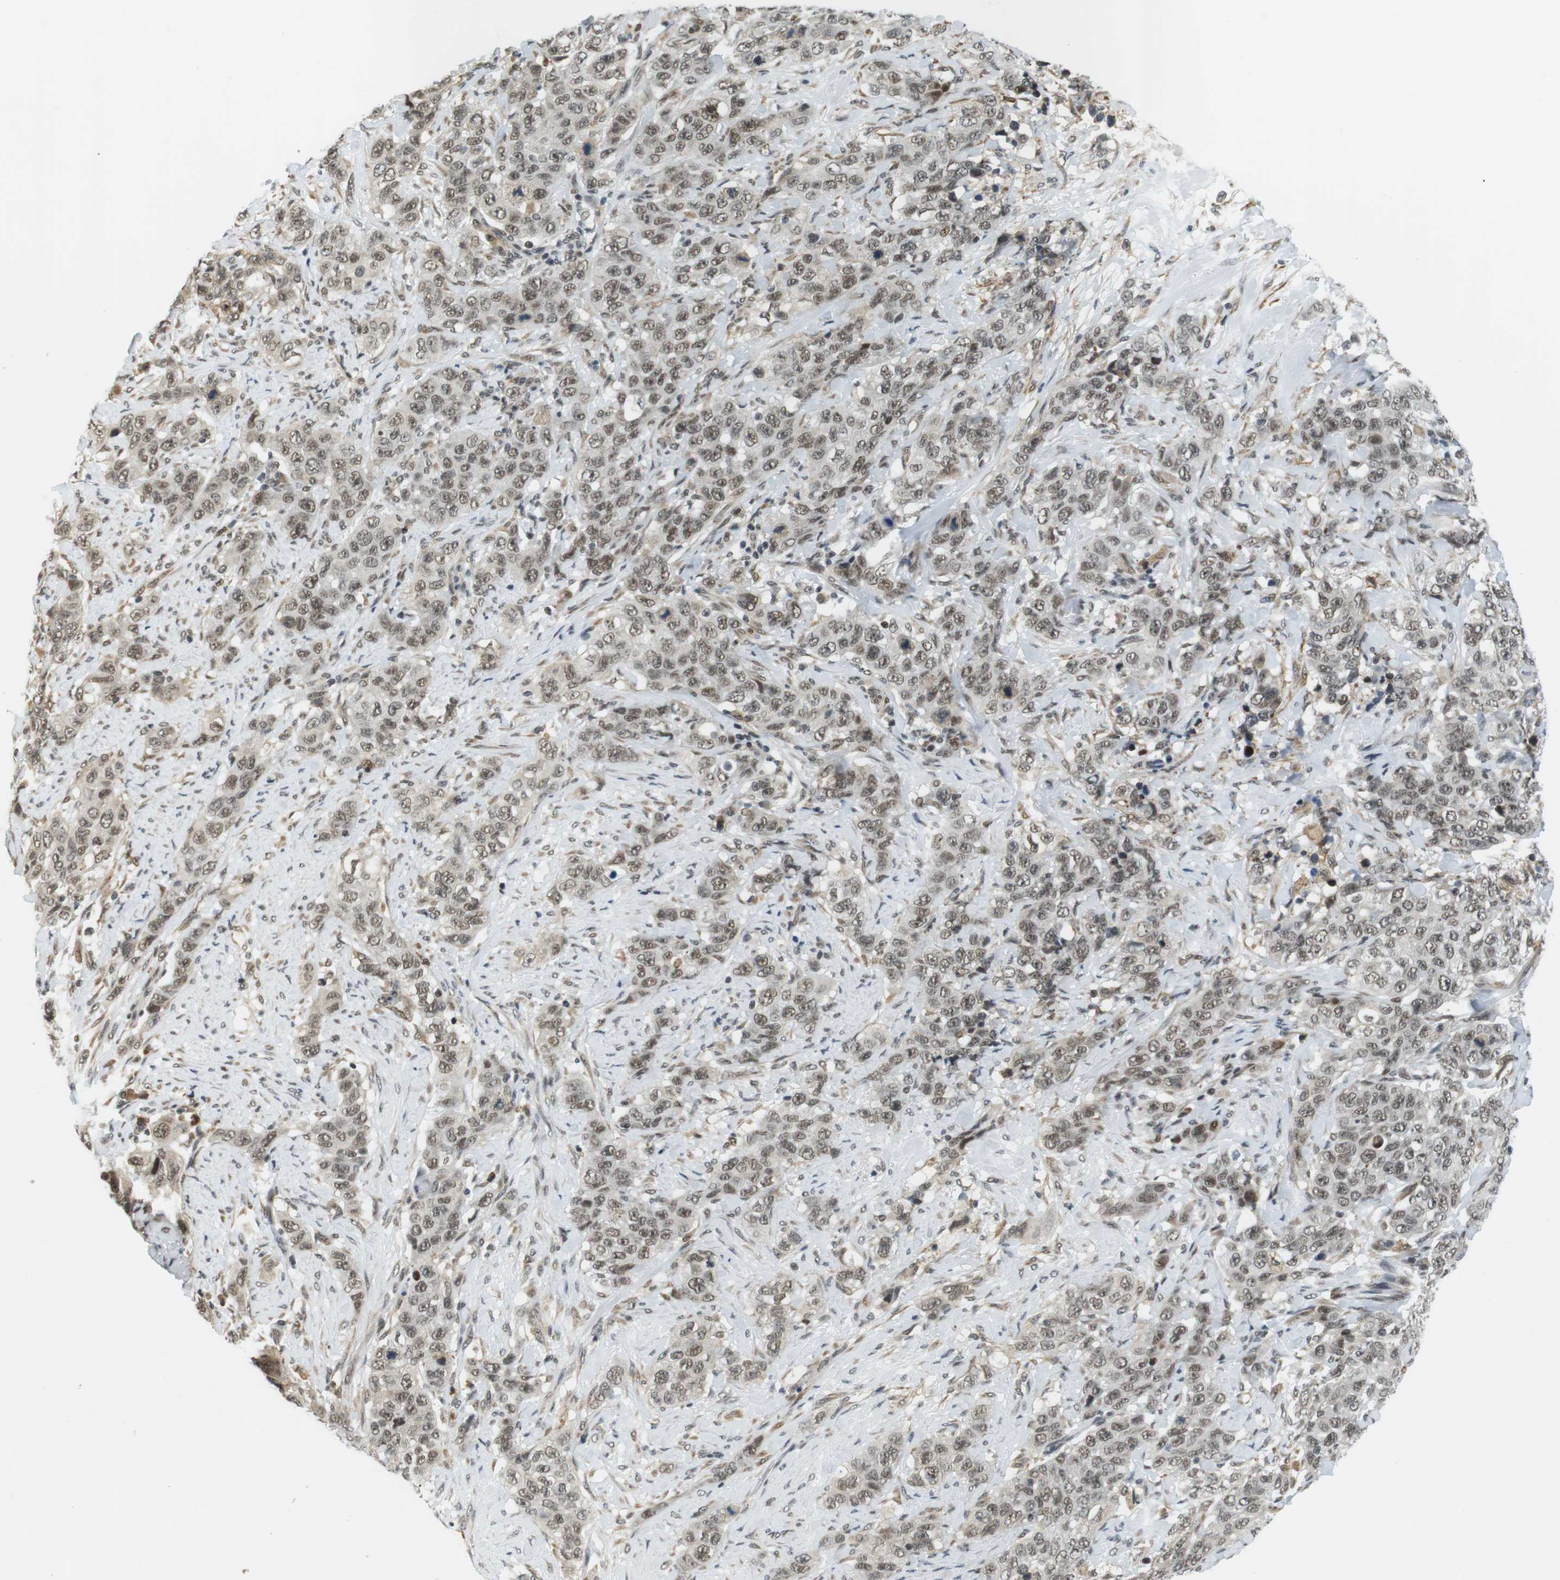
{"staining": {"intensity": "moderate", "quantity": ">75%", "location": "nuclear"}, "tissue": "stomach cancer", "cell_type": "Tumor cells", "image_type": "cancer", "snomed": [{"axis": "morphology", "description": "Adenocarcinoma, NOS"}, {"axis": "topography", "description": "Stomach"}], "caption": "IHC micrograph of human stomach cancer (adenocarcinoma) stained for a protein (brown), which exhibits medium levels of moderate nuclear positivity in about >75% of tumor cells.", "gene": "RNF38", "patient": {"sex": "male", "age": 48}}